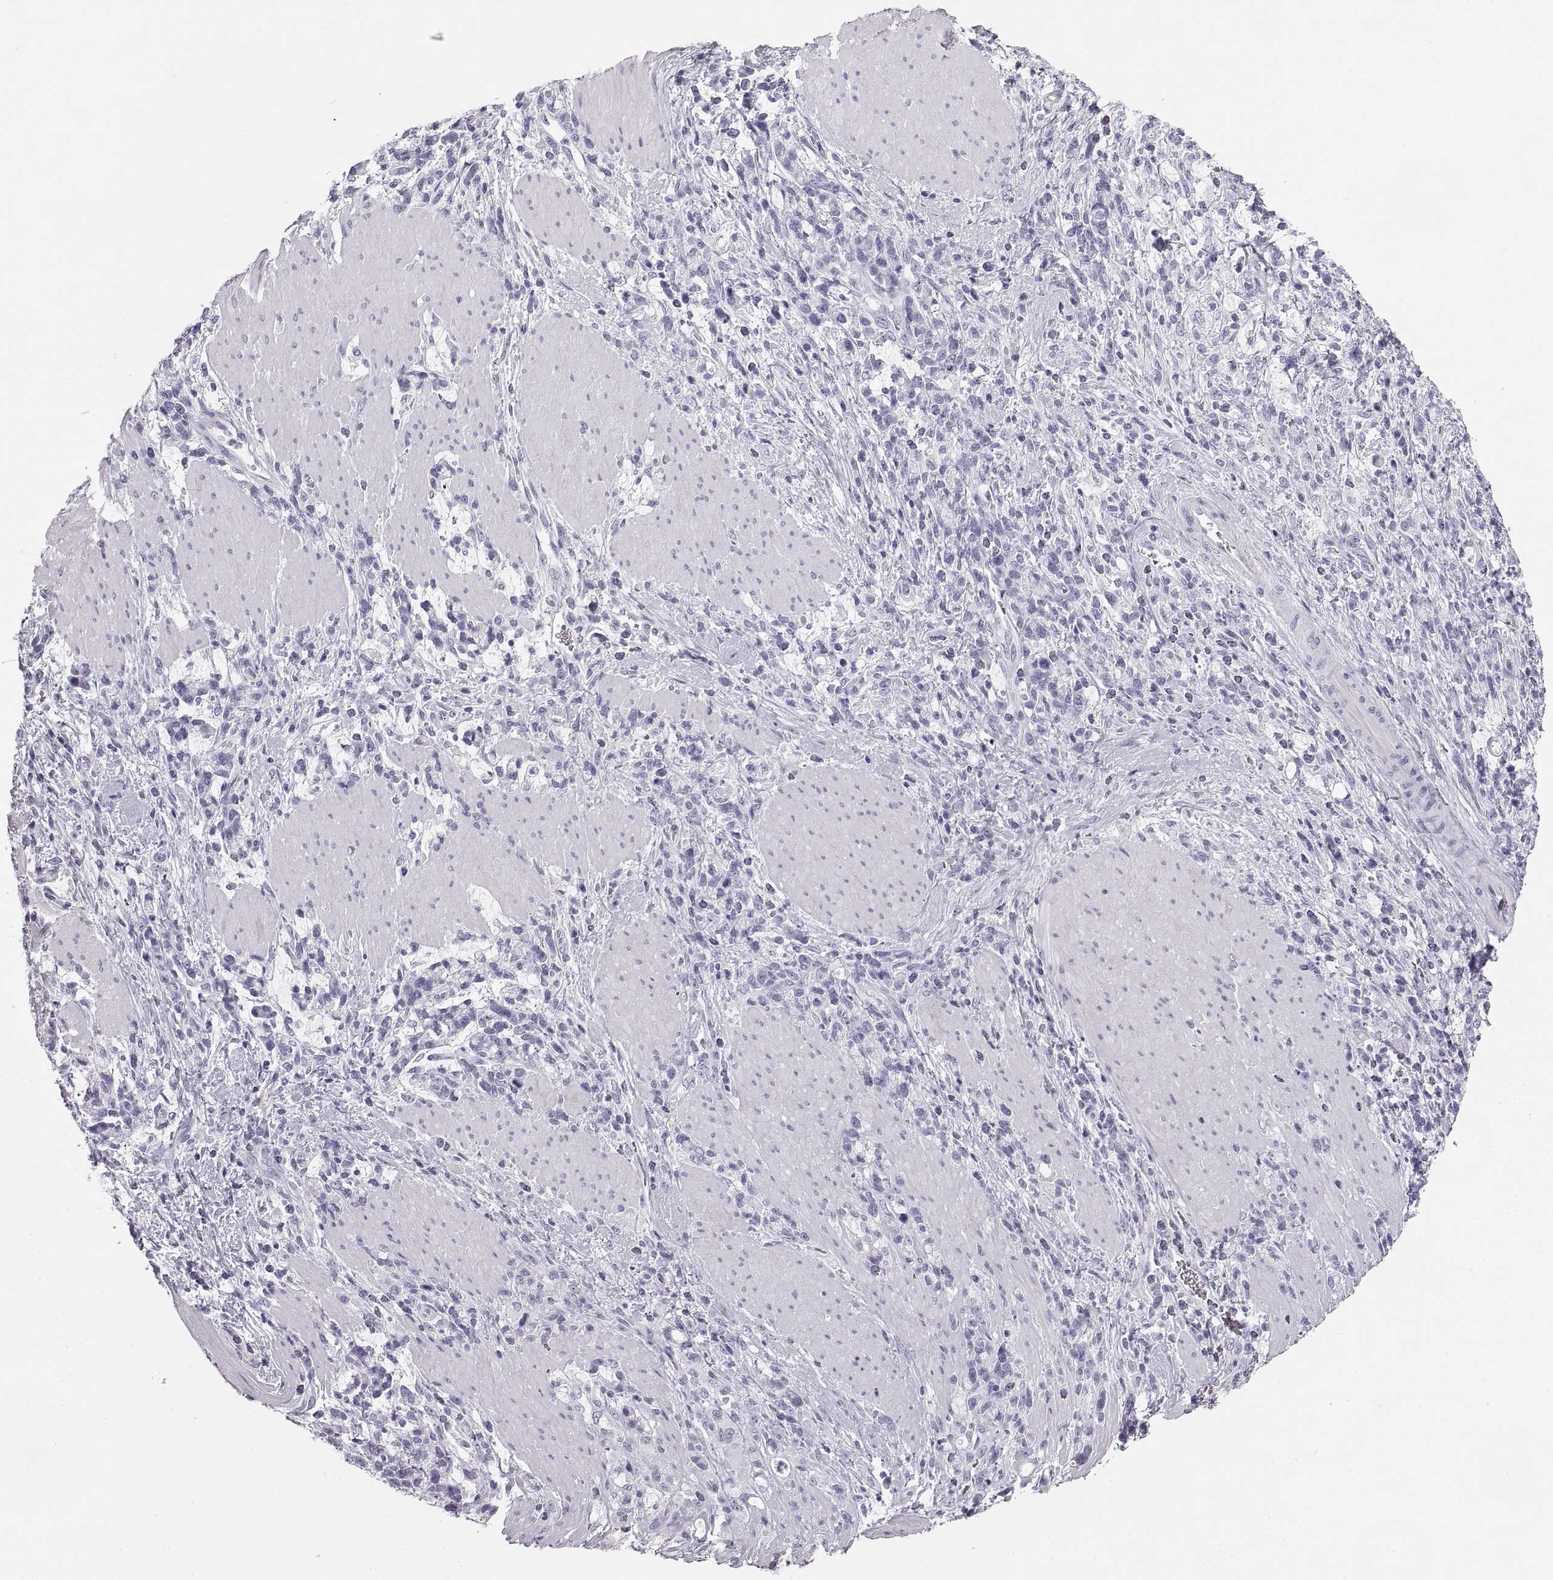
{"staining": {"intensity": "negative", "quantity": "none", "location": "none"}, "tissue": "stomach cancer", "cell_type": "Tumor cells", "image_type": "cancer", "snomed": [{"axis": "morphology", "description": "Adenocarcinoma, NOS"}, {"axis": "topography", "description": "Stomach"}], "caption": "Stomach cancer (adenocarcinoma) was stained to show a protein in brown. There is no significant staining in tumor cells.", "gene": "CRYAA", "patient": {"sex": "female", "age": 57}}